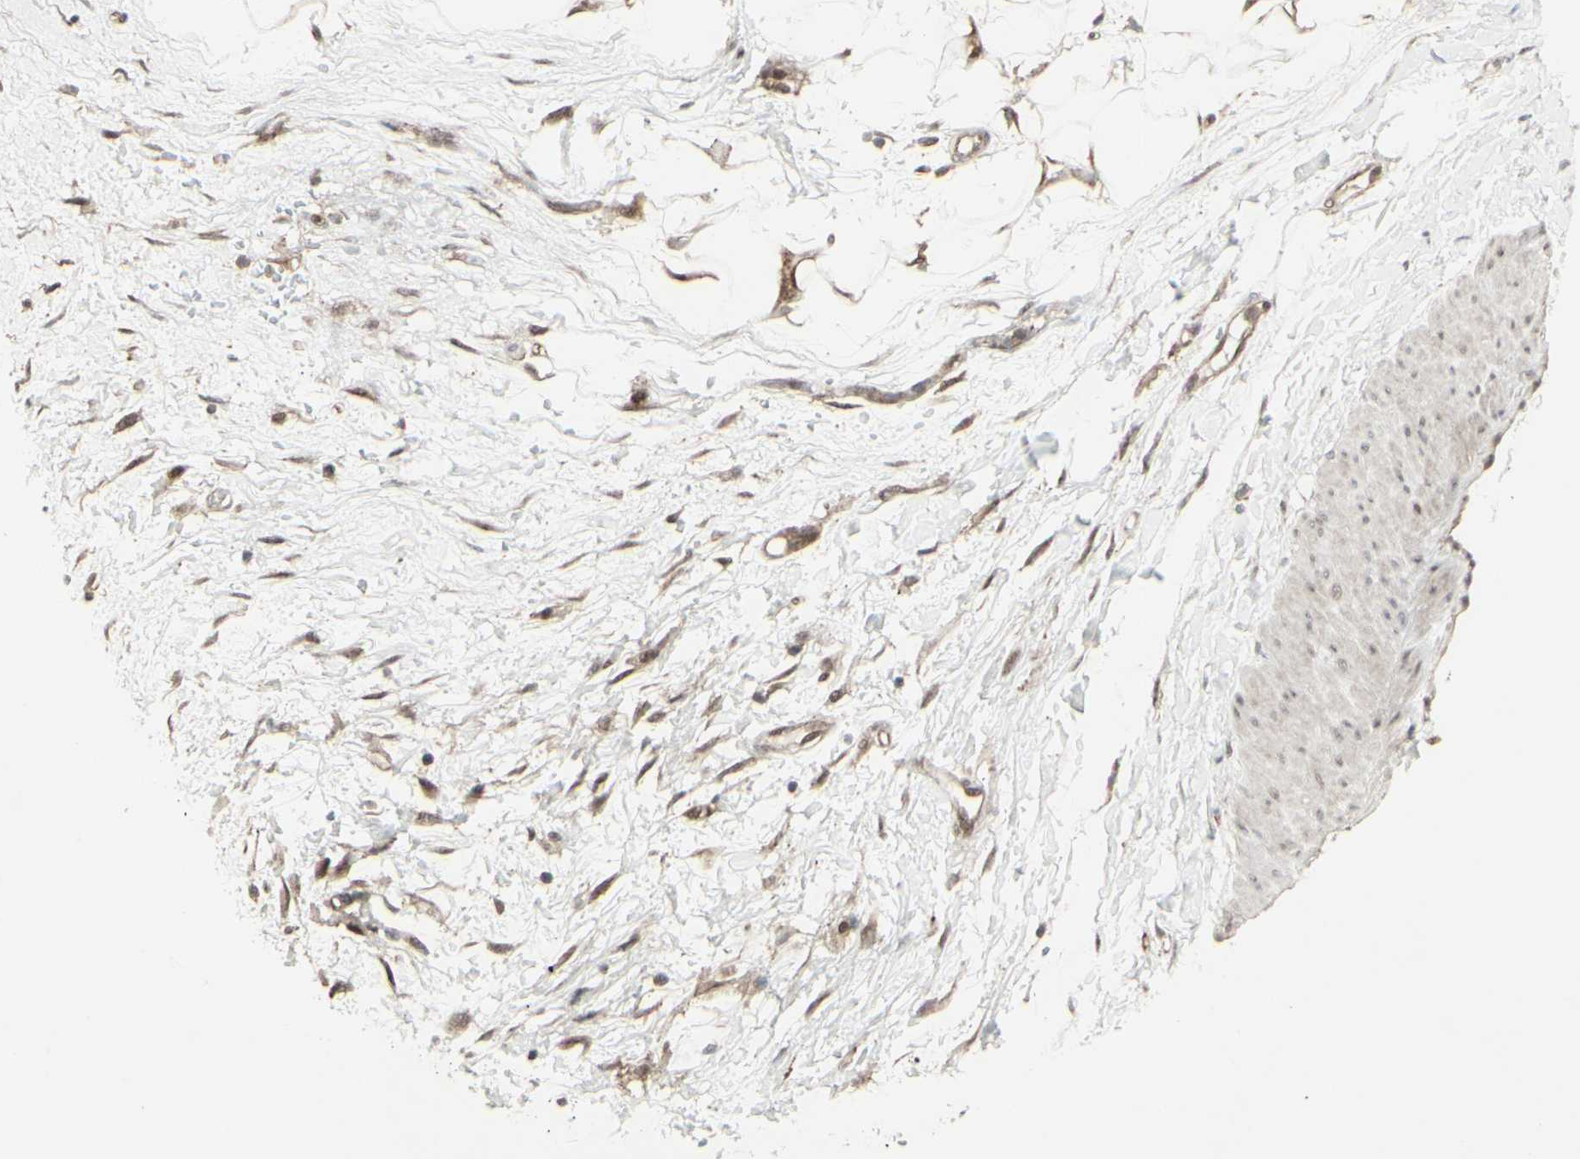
{"staining": {"intensity": "moderate", "quantity": ">75%", "location": "cytoplasmic/membranous,nuclear"}, "tissue": "adipose tissue", "cell_type": "Adipocytes", "image_type": "normal", "snomed": [{"axis": "morphology", "description": "Normal tissue, NOS"}, {"axis": "morphology", "description": "Urothelial carcinoma, High grade"}, {"axis": "topography", "description": "Vascular tissue"}, {"axis": "topography", "description": "Urinary bladder"}], "caption": "Approximately >75% of adipocytes in unremarkable adipose tissue exhibit moderate cytoplasmic/membranous,nuclear protein expression as visualized by brown immunohistochemical staining.", "gene": "CD33", "patient": {"sex": "female", "age": 56}}